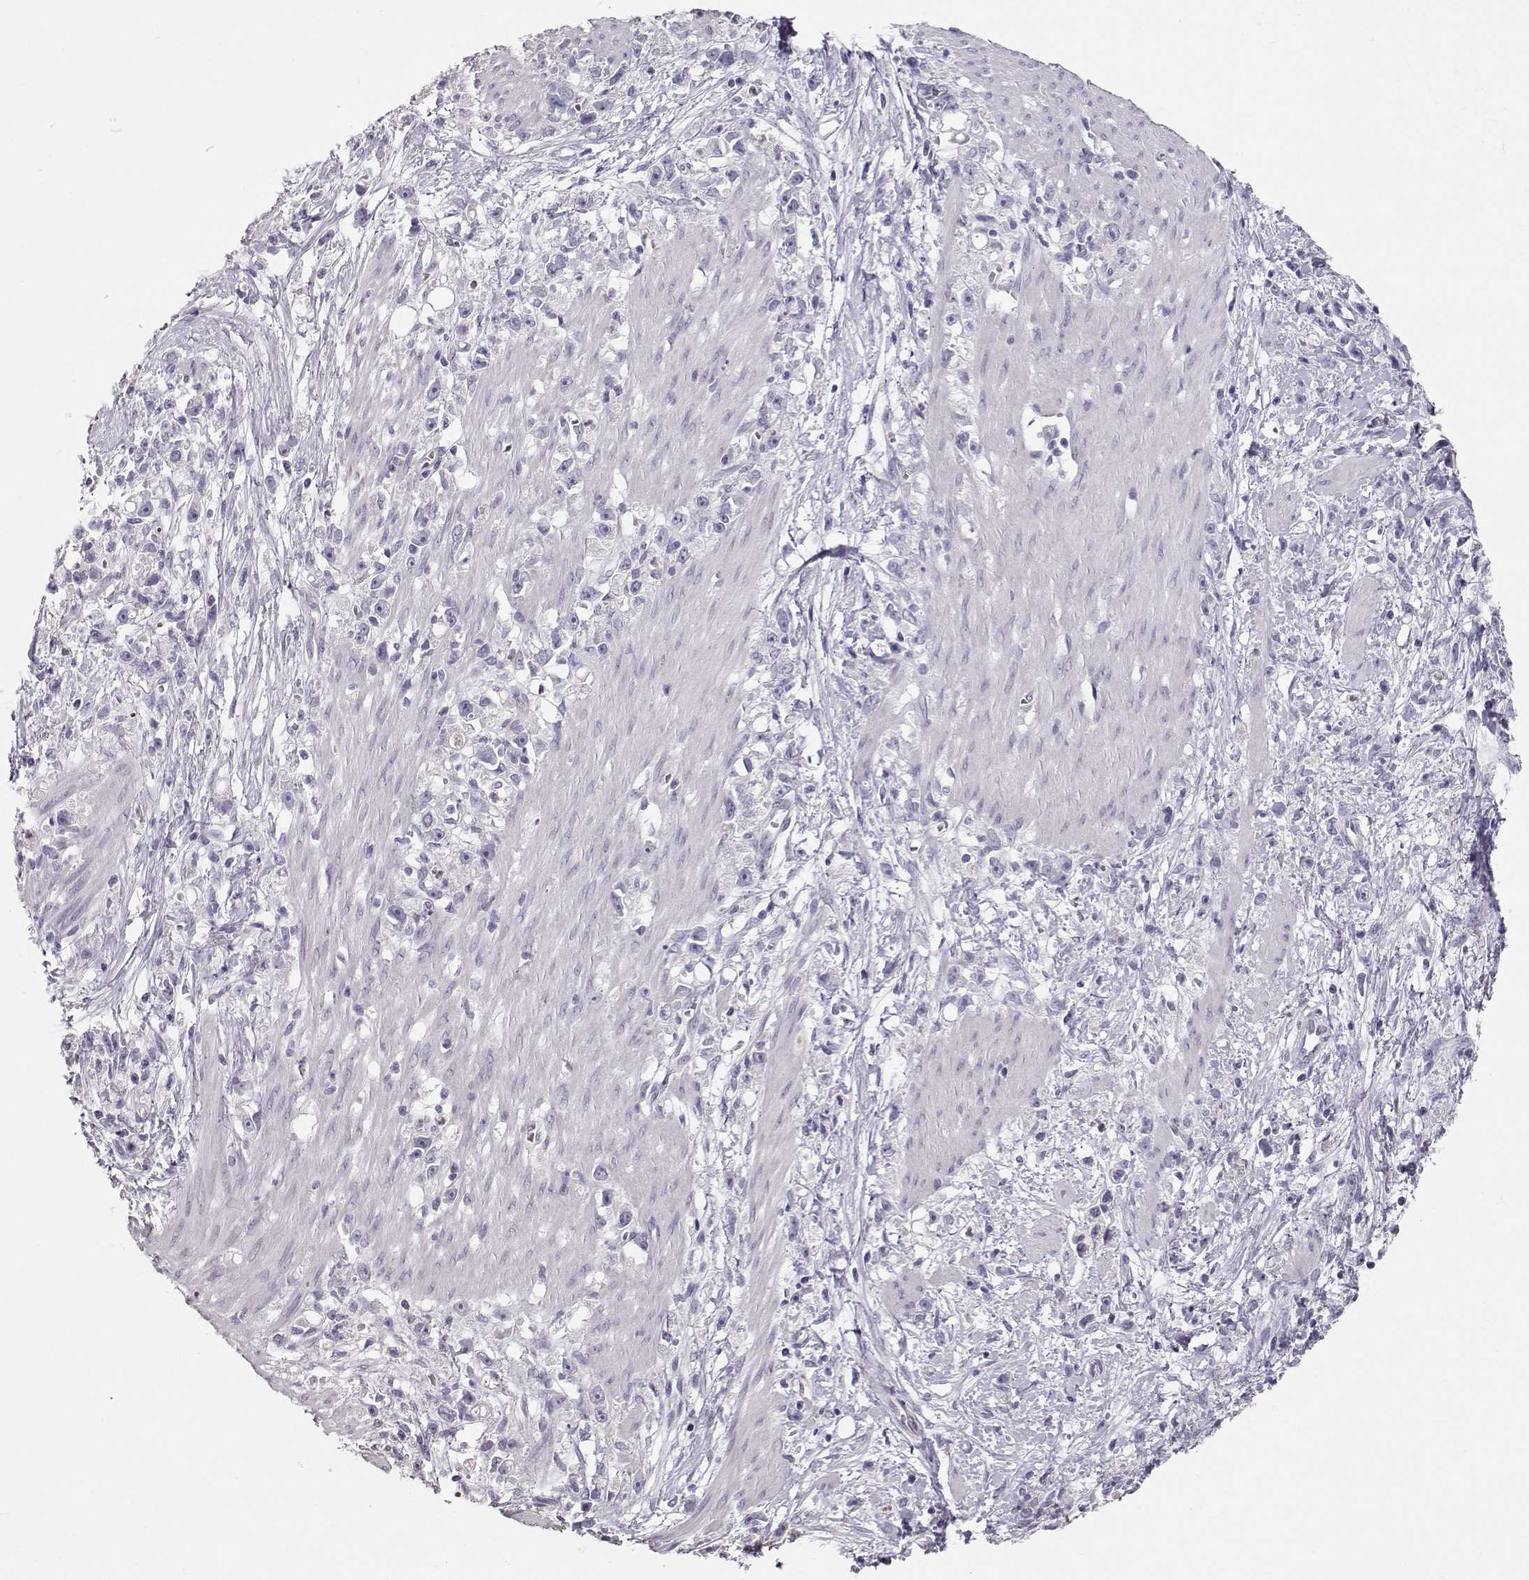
{"staining": {"intensity": "negative", "quantity": "none", "location": "none"}, "tissue": "stomach cancer", "cell_type": "Tumor cells", "image_type": "cancer", "snomed": [{"axis": "morphology", "description": "Adenocarcinoma, NOS"}, {"axis": "topography", "description": "Stomach"}], "caption": "Image shows no significant protein expression in tumor cells of stomach cancer (adenocarcinoma).", "gene": "POU1F1", "patient": {"sex": "female", "age": 59}}